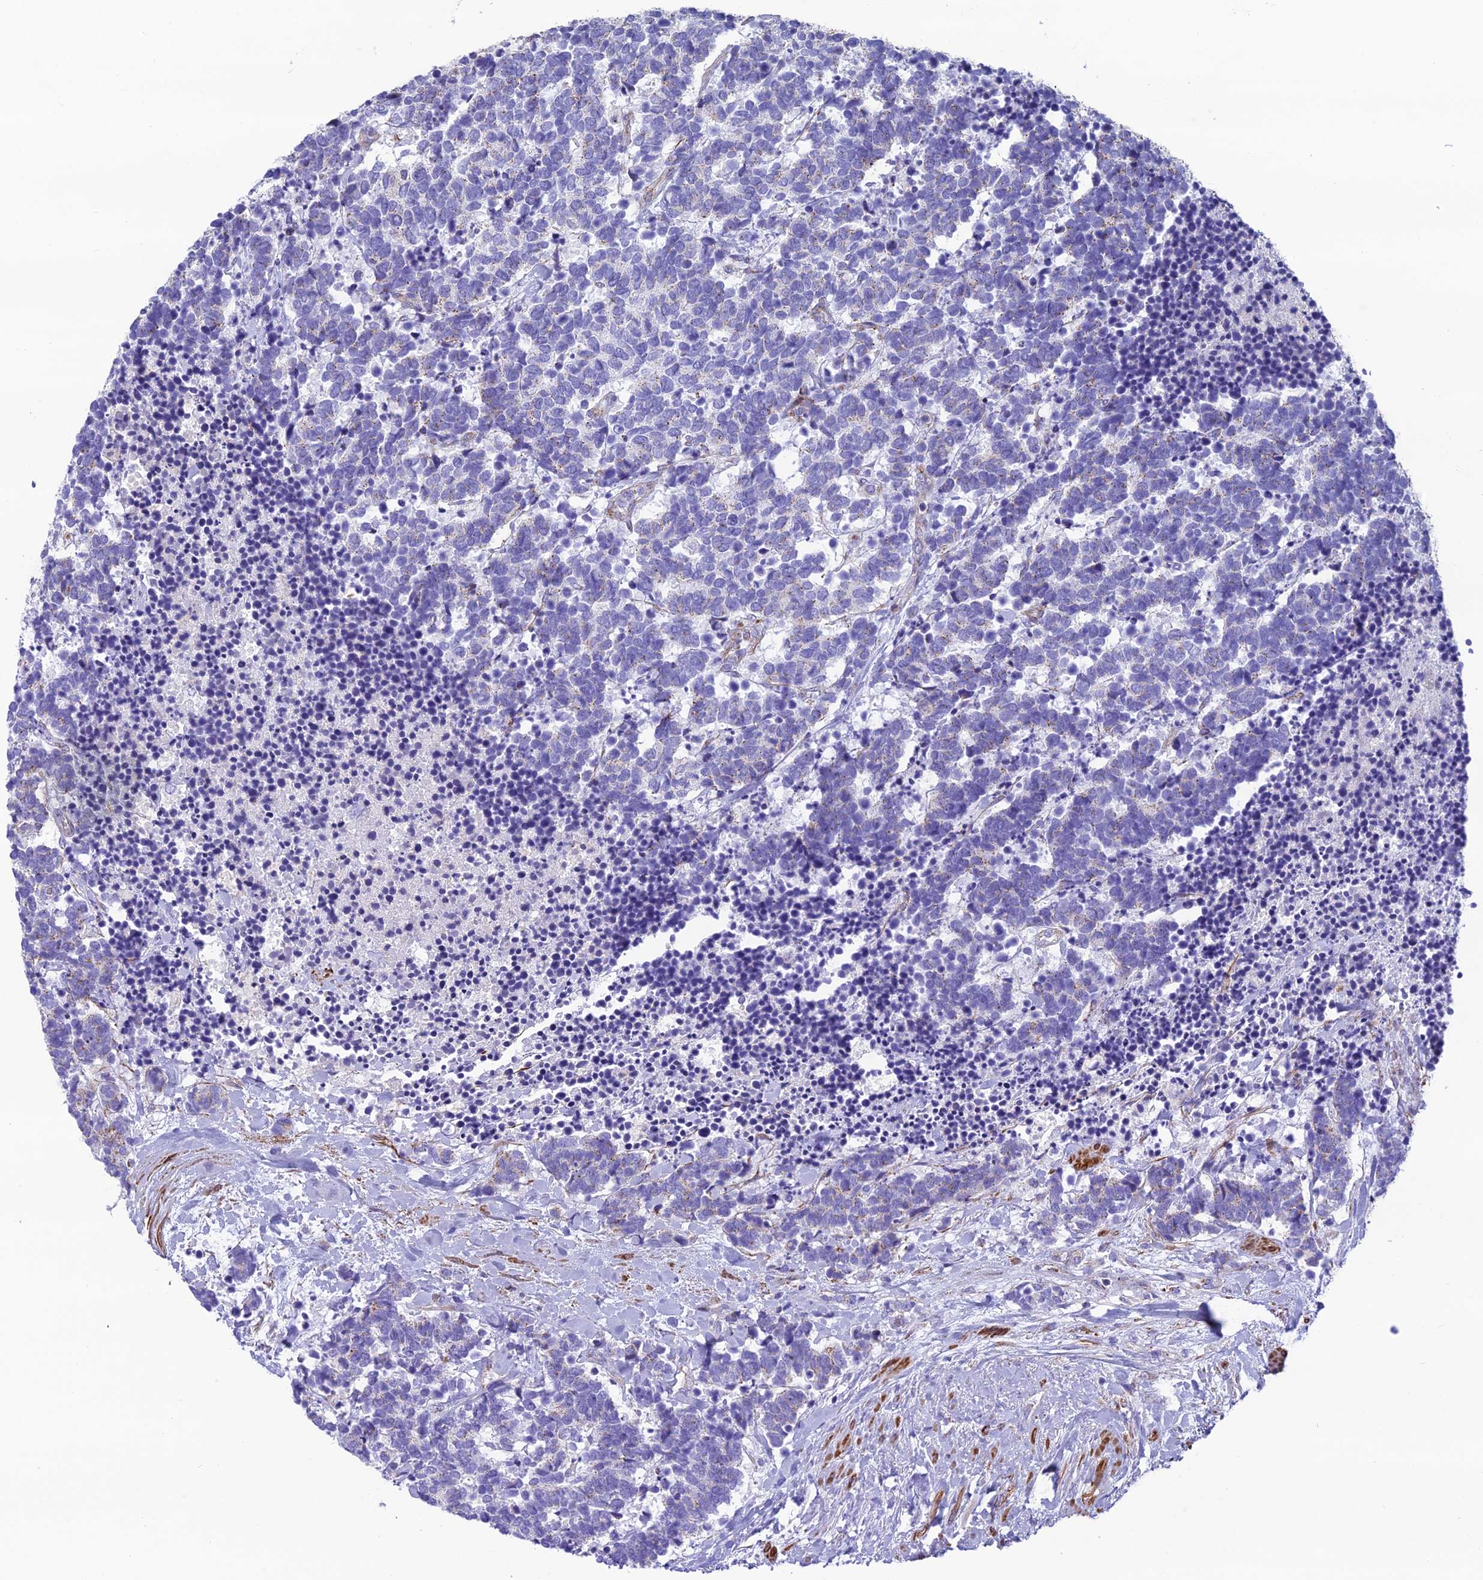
{"staining": {"intensity": "negative", "quantity": "none", "location": "none"}, "tissue": "carcinoid", "cell_type": "Tumor cells", "image_type": "cancer", "snomed": [{"axis": "morphology", "description": "Carcinoma, NOS"}, {"axis": "morphology", "description": "Carcinoid, malignant, NOS"}, {"axis": "topography", "description": "Prostate"}], "caption": "This is a image of immunohistochemistry (IHC) staining of carcinoid (malignant), which shows no positivity in tumor cells. The staining is performed using DAB brown chromogen with nuclei counter-stained in using hematoxylin.", "gene": "GFRA1", "patient": {"sex": "male", "age": 57}}